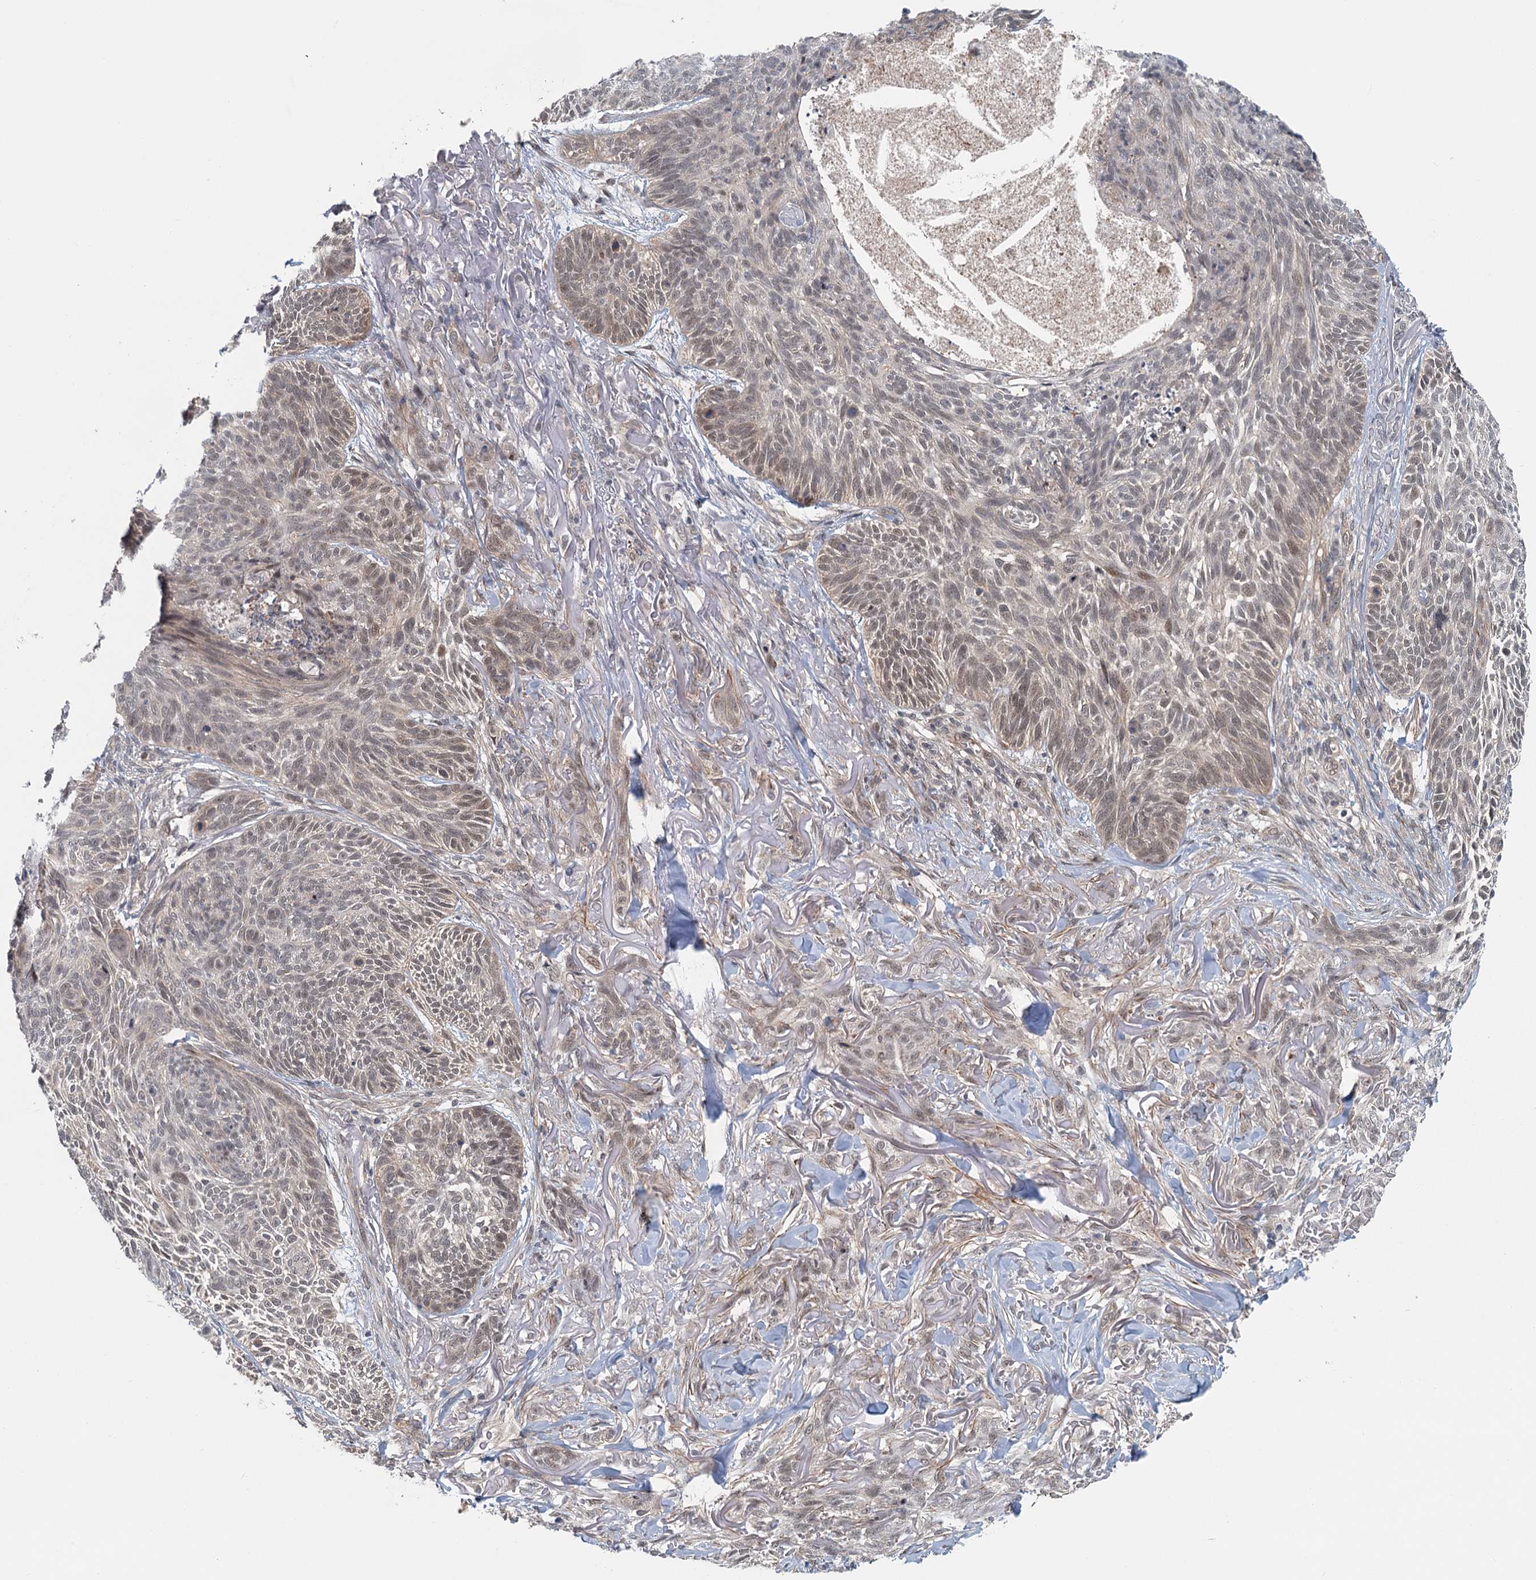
{"staining": {"intensity": "weak", "quantity": ">75%", "location": "nuclear"}, "tissue": "skin cancer", "cell_type": "Tumor cells", "image_type": "cancer", "snomed": [{"axis": "morphology", "description": "Normal tissue, NOS"}, {"axis": "morphology", "description": "Basal cell carcinoma"}, {"axis": "topography", "description": "Skin"}], "caption": "The photomicrograph exhibits immunohistochemical staining of skin cancer. There is weak nuclear staining is appreciated in approximately >75% of tumor cells. Immunohistochemistry stains the protein of interest in brown and the nuclei are stained blue.", "gene": "TAS2R42", "patient": {"sex": "male", "age": 66}}